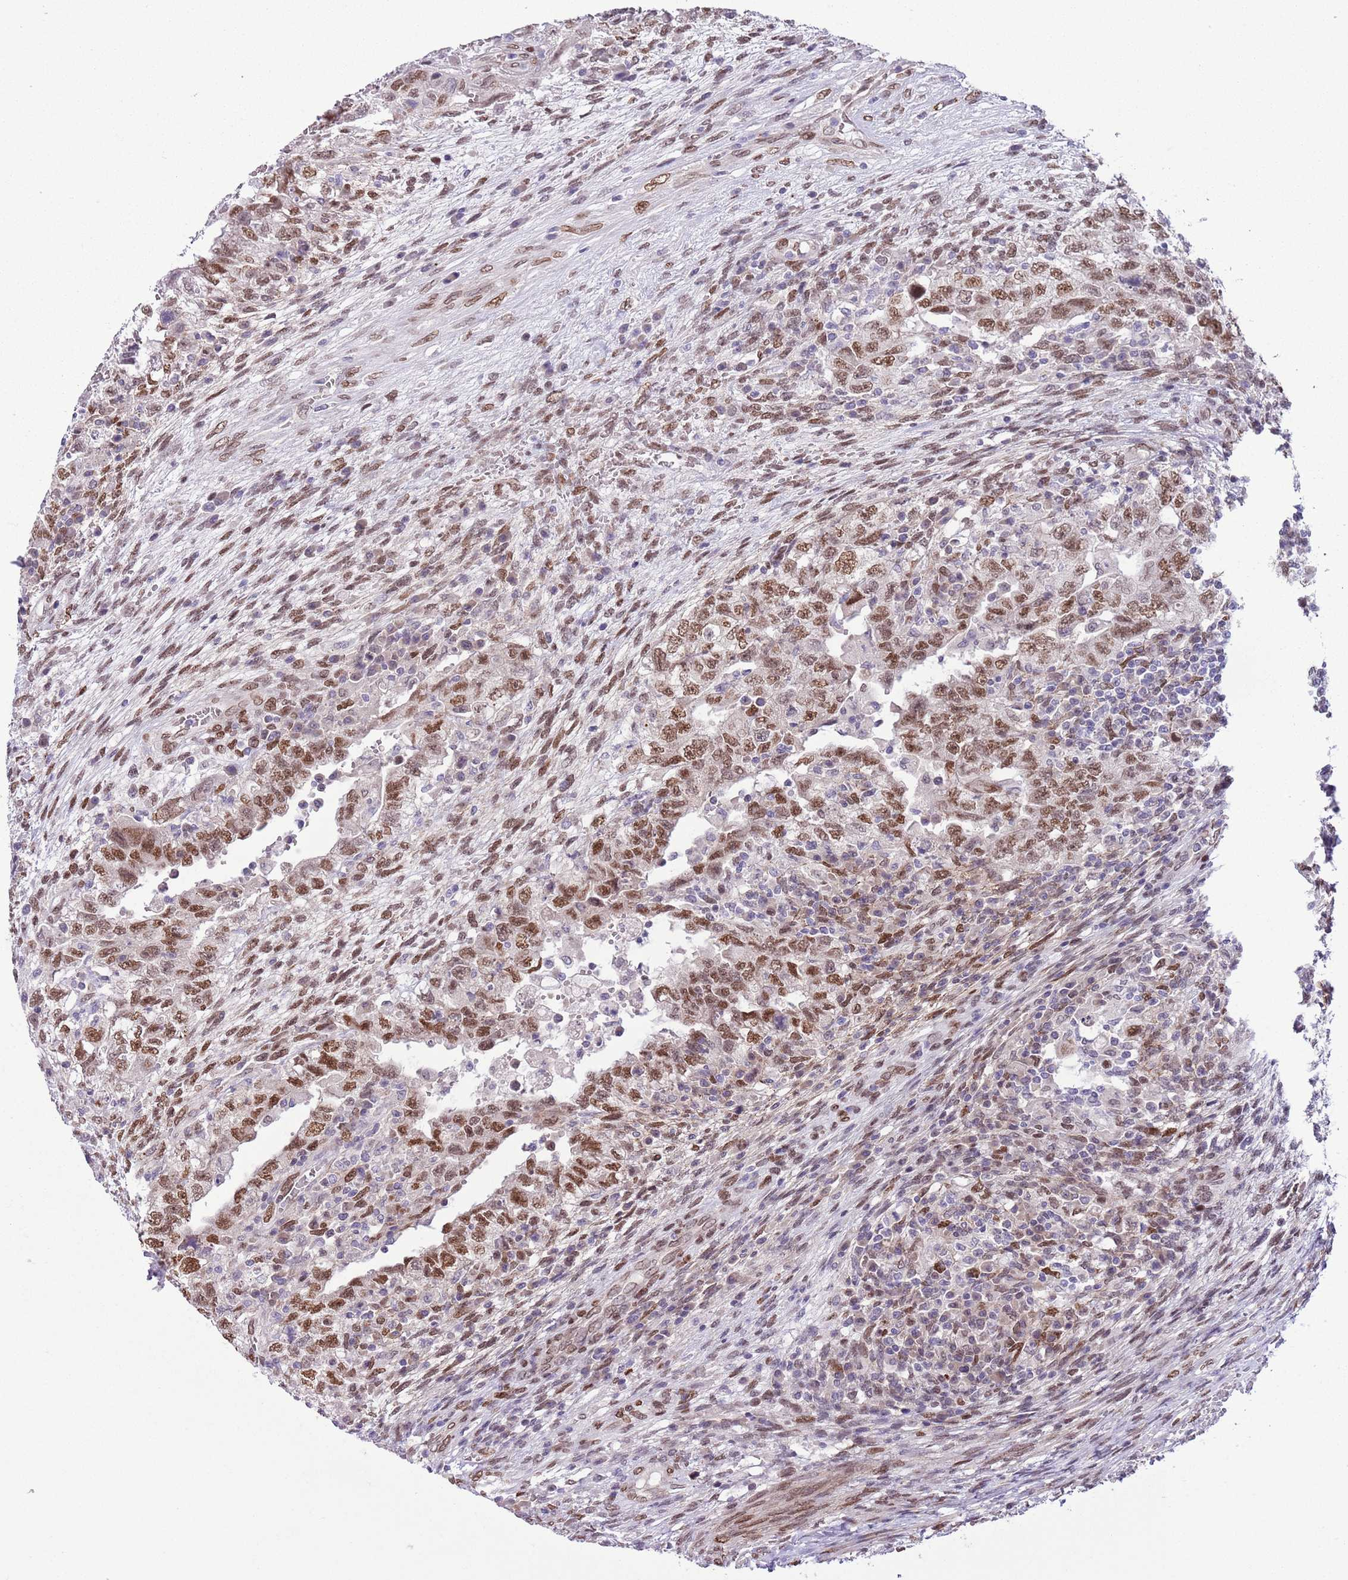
{"staining": {"intensity": "moderate", "quantity": ">75%", "location": "nuclear"}, "tissue": "testis cancer", "cell_type": "Tumor cells", "image_type": "cancer", "snomed": [{"axis": "morphology", "description": "Carcinoma, Embryonal, NOS"}, {"axis": "topography", "description": "Testis"}], "caption": "Testis cancer (embryonal carcinoma) tissue demonstrates moderate nuclear staining in approximately >75% of tumor cells (DAB IHC, brown staining for protein, blue staining for nuclei).", "gene": "ZGLP1", "patient": {"sex": "male", "age": 26}}